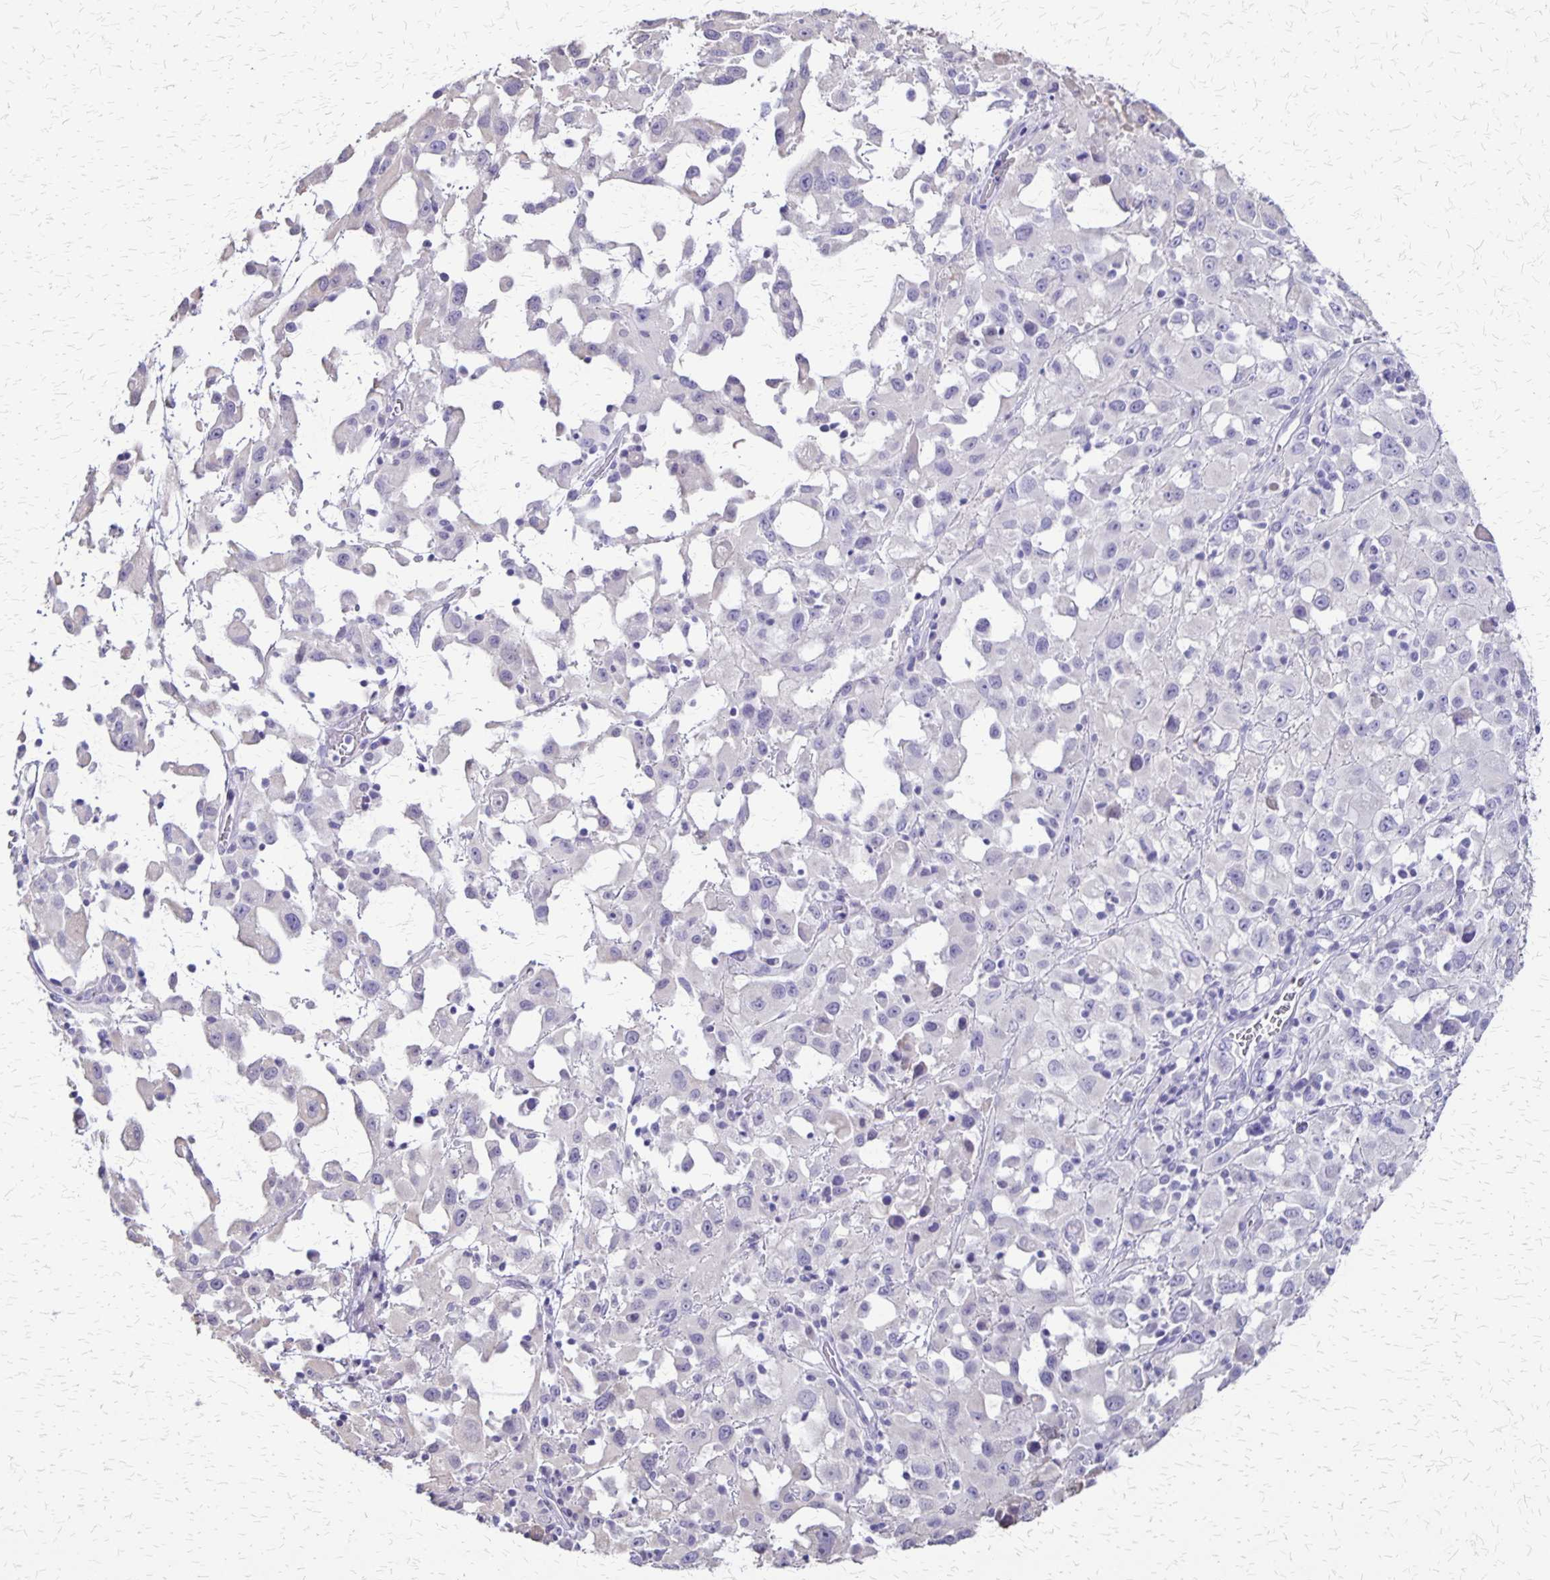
{"staining": {"intensity": "negative", "quantity": "none", "location": "none"}, "tissue": "melanoma", "cell_type": "Tumor cells", "image_type": "cancer", "snomed": [{"axis": "morphology", "description": "Malignant melanoma, Metastatic site"}, {"axis": "topography", "description": "Soft tissue"}], "caption": "Tumor cells are negative for protein expression in human melanoma. (Brightfield microscopy of DAB immunohistochemistry (IHC) at high magnification).", "gene": "SI", "patient": {"sex": "male", "age": 50}}